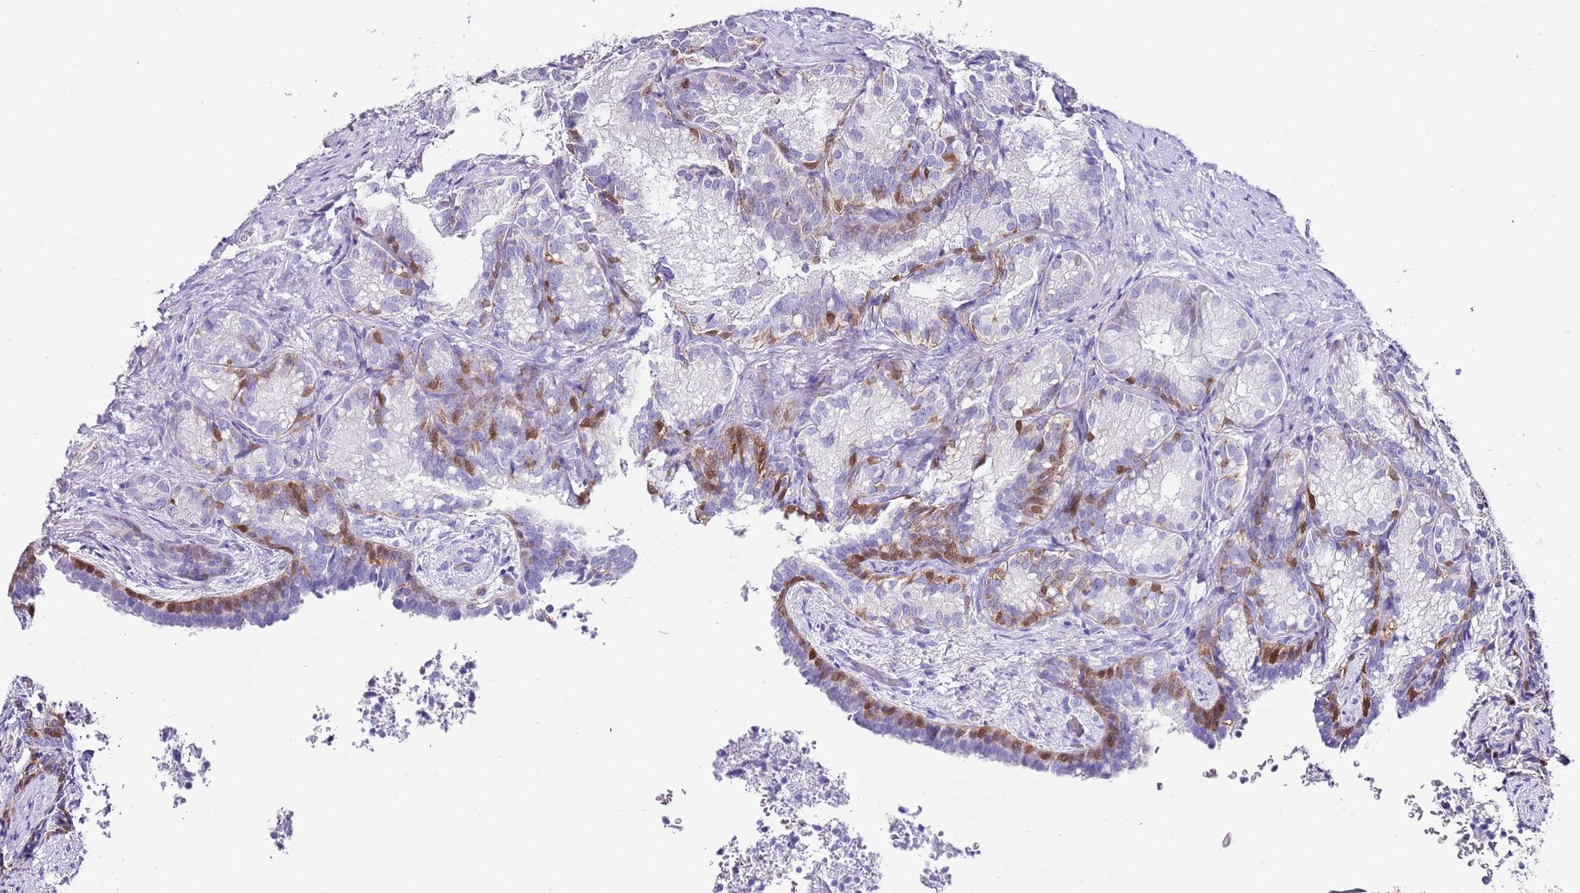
{"staining": {"intensity": "moderate", "quantity": "<25%", "location": "cytoplasmic/membranous,nuclear"}, "tissue": "seminal vesicle", "cell_type": "Glandular cells", "image_type": "normal", "snomed": [{"axis": "morphology", "description": "Normal tissue, NOS"}, {"axis": "topography", "description": "Seminal veicle"}], "caption": "An immunohistochemistry (IHC) image of normal tissue is shown. Protein staining in brown labels moderate cytoplasmic/membranous,nuclear positivity in seminal vesicle within glandular cells.", "gene": "ALDH3A1", "patient": {"sex": "male", "age": 58}}